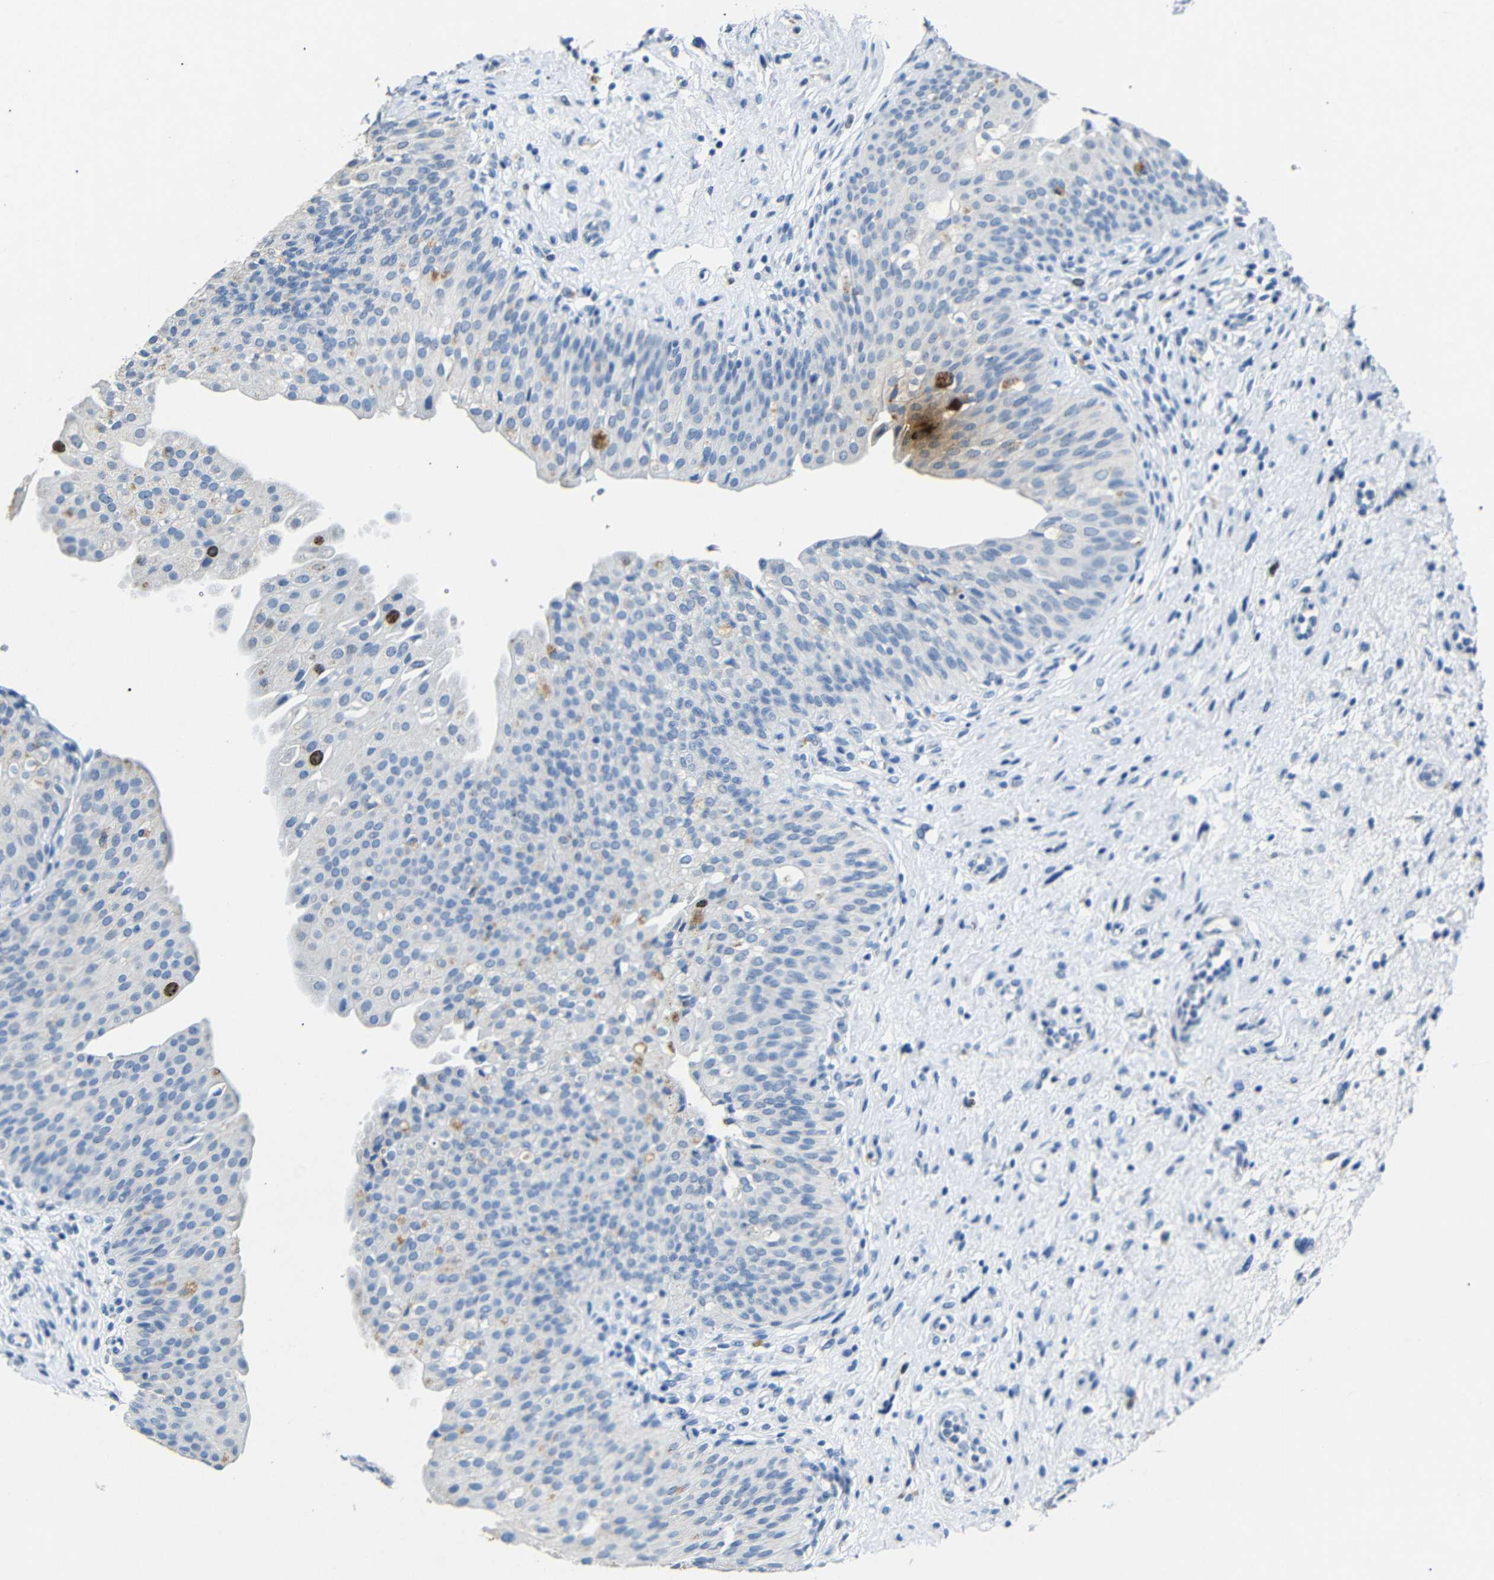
{"staining": {"intensity": "strong", "quantity": "<25%", "location": "nuclear"}, "tissue": "urinary bladder", "cell_type": "Urothelial cells", "image_type": "normal", "snomed": [{"axis": "morphology", "description": "Normal tissue, NOS"}, {"axis": "topography", "description": "Urinary bladder"}], "caption": "Protein expression analysis of benign human urinary bladder reveals strong nuclear staining in approximately <25% of urothelial cells.", "gene": "INCENP", "patient": {"sex": "male", "age": 46}}